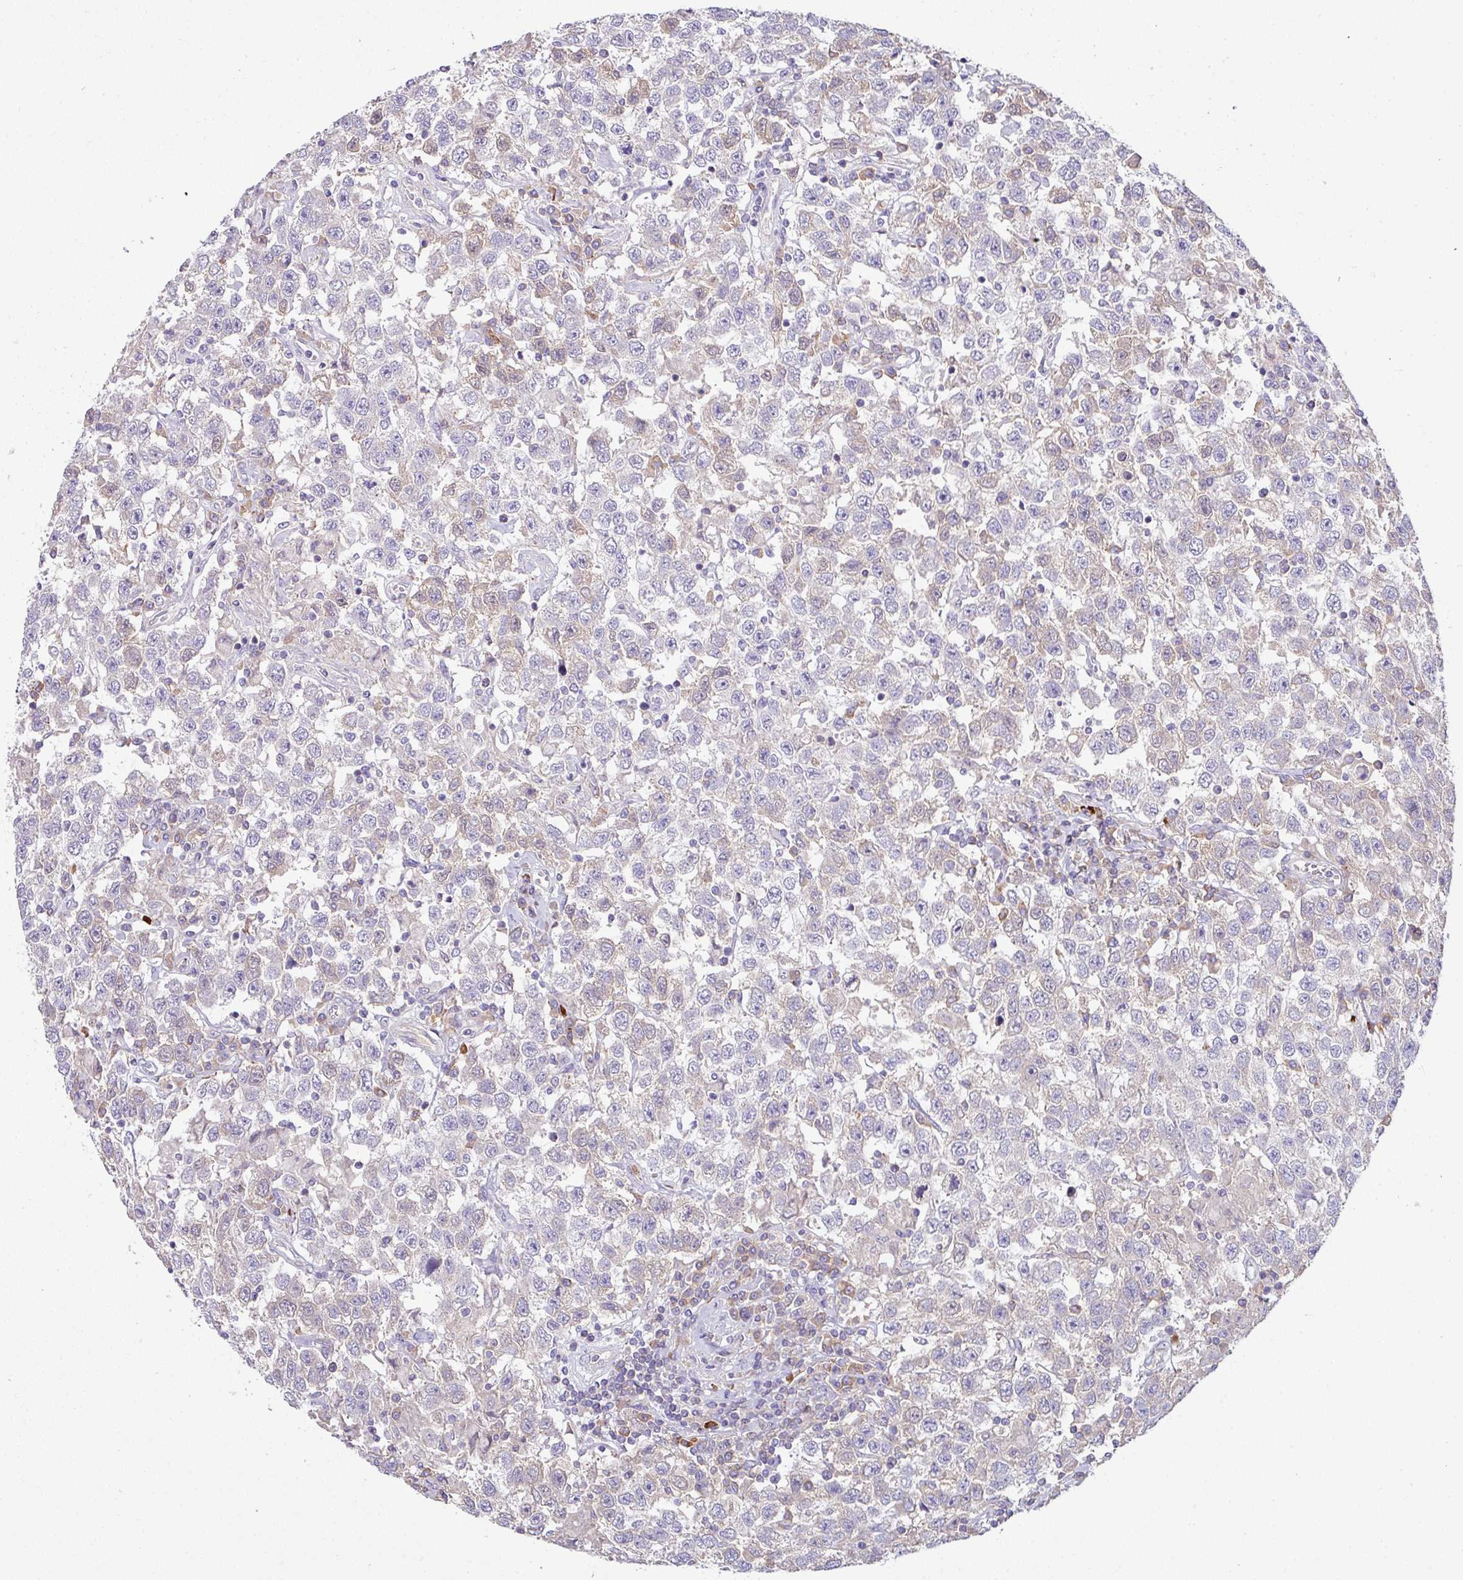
{"staining": {"intensity": "negative", "quantity": "none", "location": "none"}, "tissue": "testis cancer", "cell_type": "Tumor cells", "image_type": "cancer", "snomed": [{"axis": "morphology", "description": "Seminoma, NOS"}, {"axis": "topography", "description": "Testis"}], "caption": "A micrograph of seminoma (testis) stained for a protein reveals no brown staining in tumor cells.", "gene": "SLAMF6", "patient": {"sex": "male", "age": 41}}